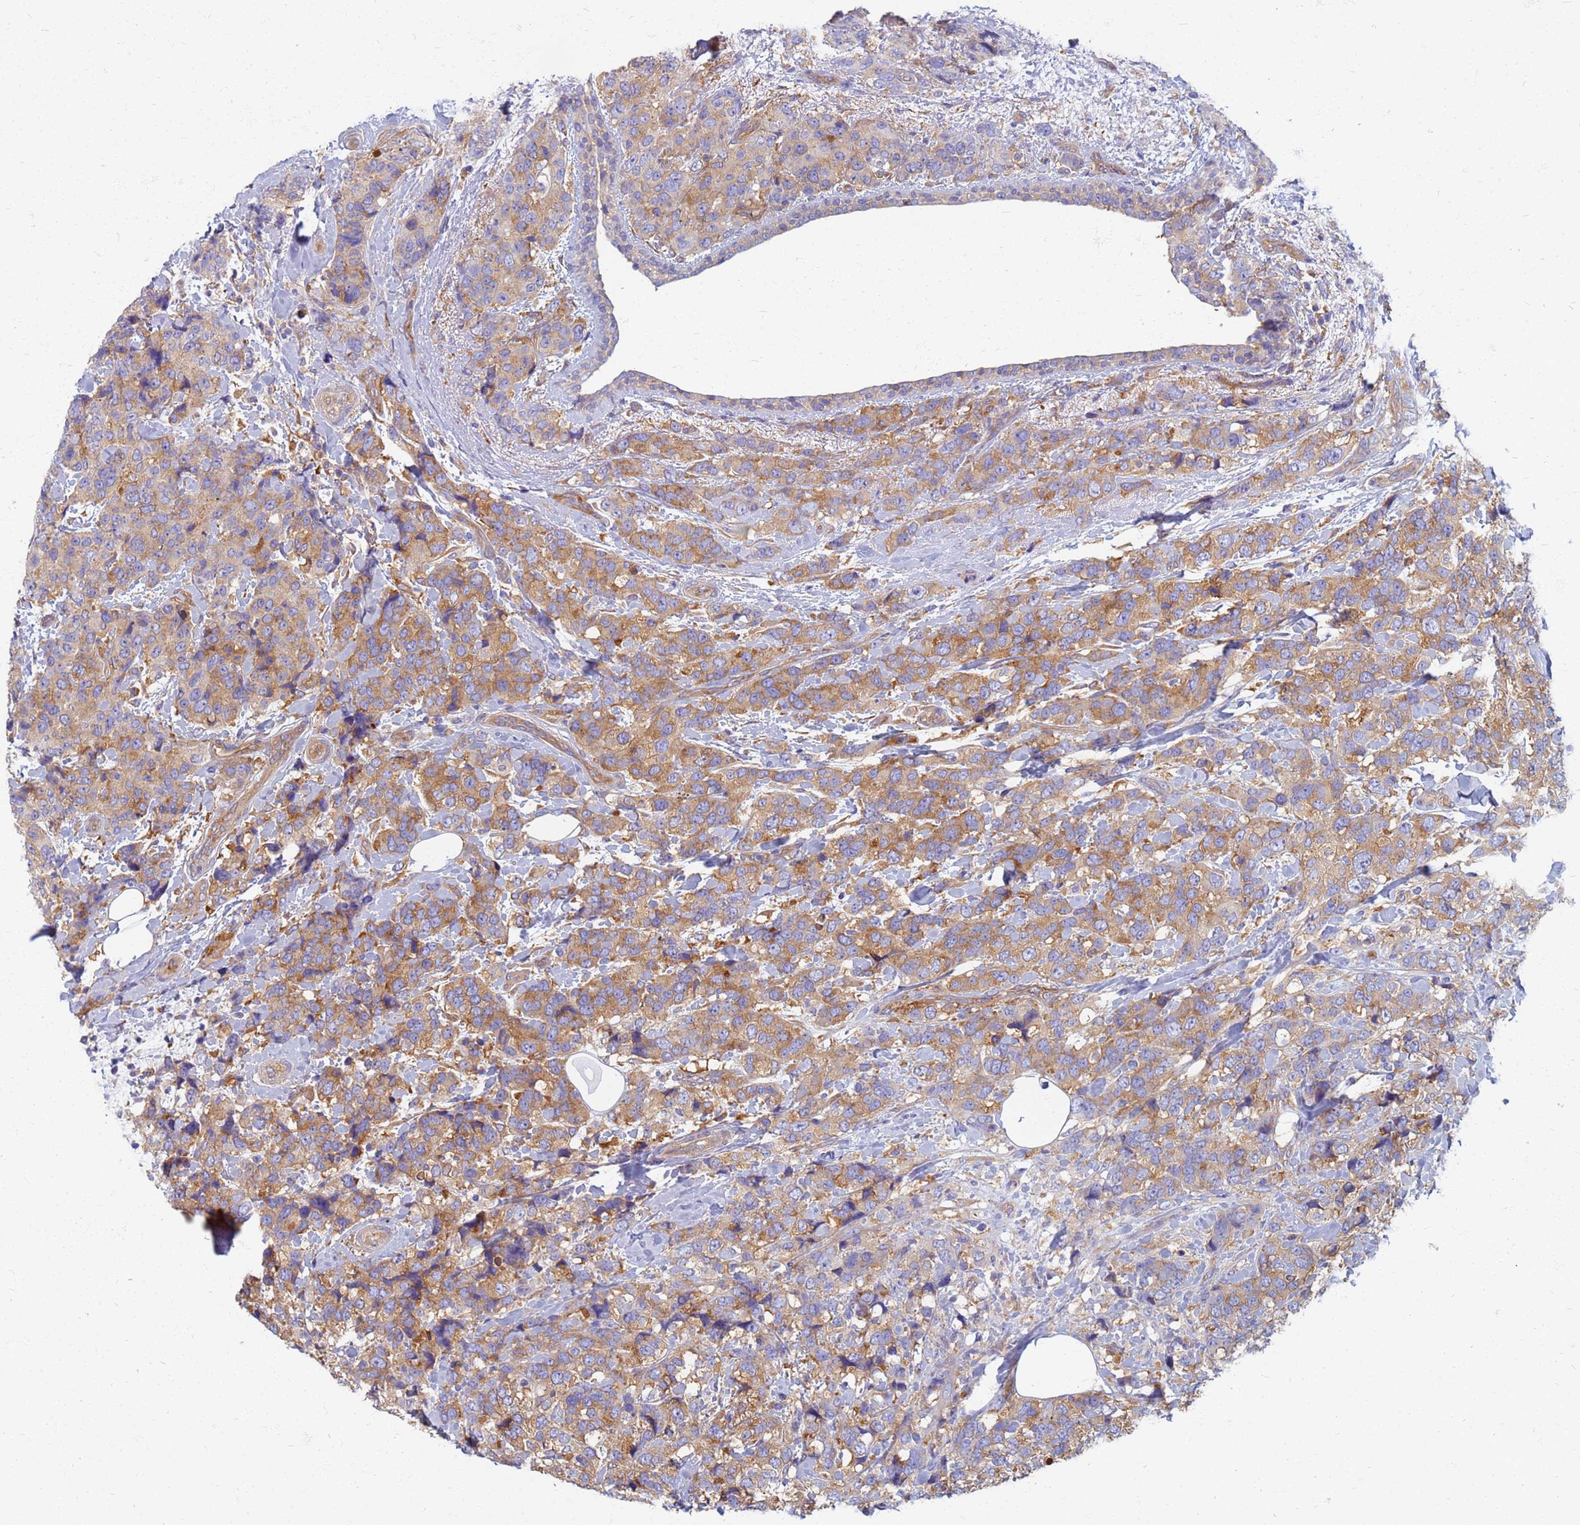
{"staining": {"intensity": "moderate", "quantity": ">75%", "location": "cytoplasmic/membranous"}, "tissue": "breast cancer", "cell_type": "Tumor cells", "image_type": "cancer", "snomed": [{"axis": "morphology", "description": "Lobular carcinoma"}, {"axis": "topography", "description": "Breast"}], "caption": "Lobular carcinoma (breast) stained with a protein marker demonstrates moderate staining in tumor cells.", "gene": "EEA1", "patient": {"sex": "female", "age": 59}}